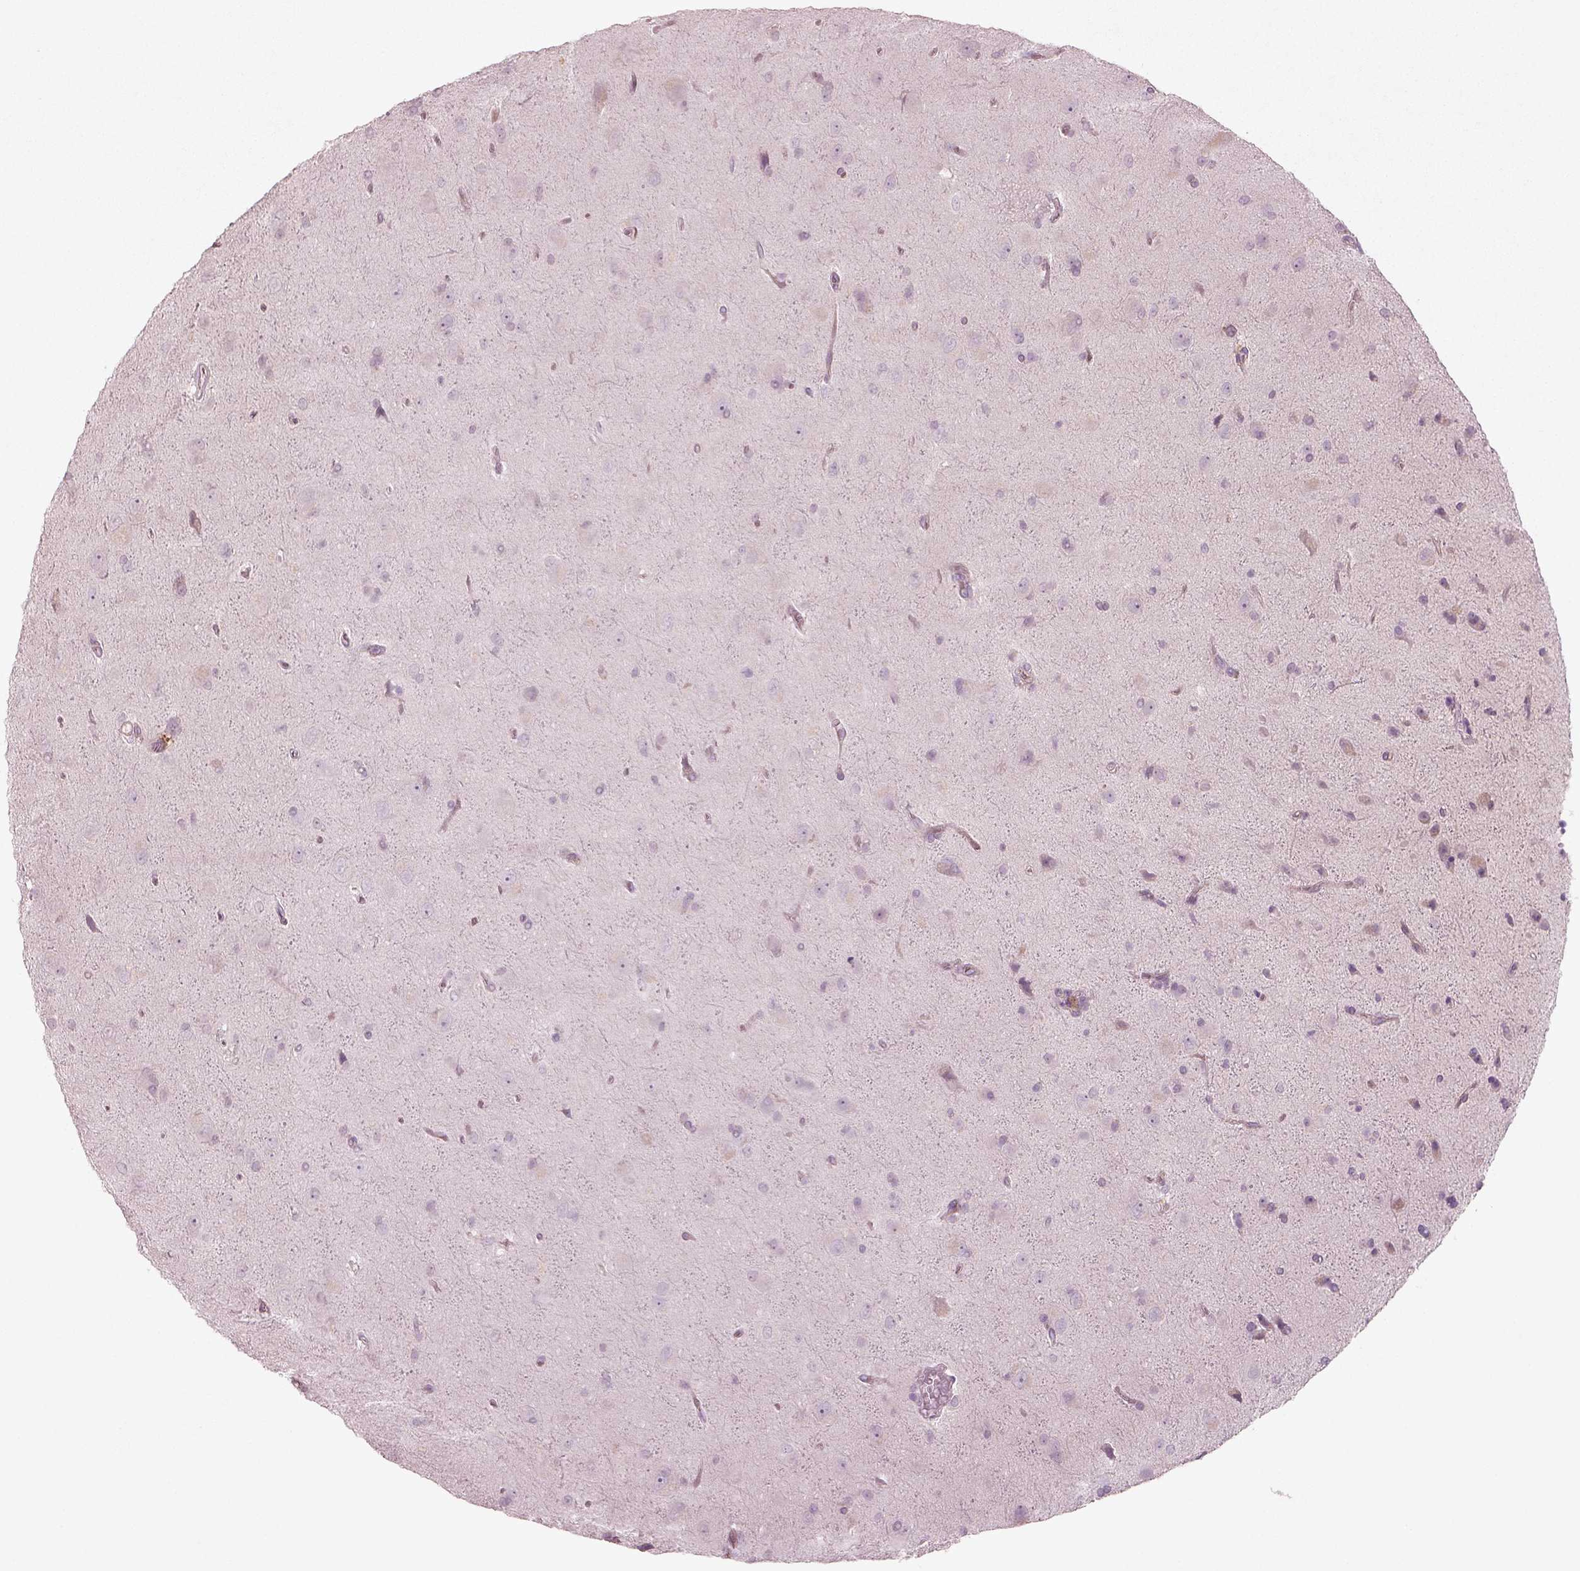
{"staining": {"intensity": "negative", "quantity": "none", "location": "none"}, "tissue": "glioma", "cell_type": "Tumor cells", "image_type": "cancer", "snomed": [{"axis": "morphology", "description": "Glioma, malignant, Low grade"}, {"axis": "topography", "description": "Brain"}], "caption": "Human low-grade glioma (malignant) stained for a protein using immunohistochemistry demonstrates no positivity in tumor cells.", "gene": "DUOXA2", "patient": {"sex": "male", "age": 58}}